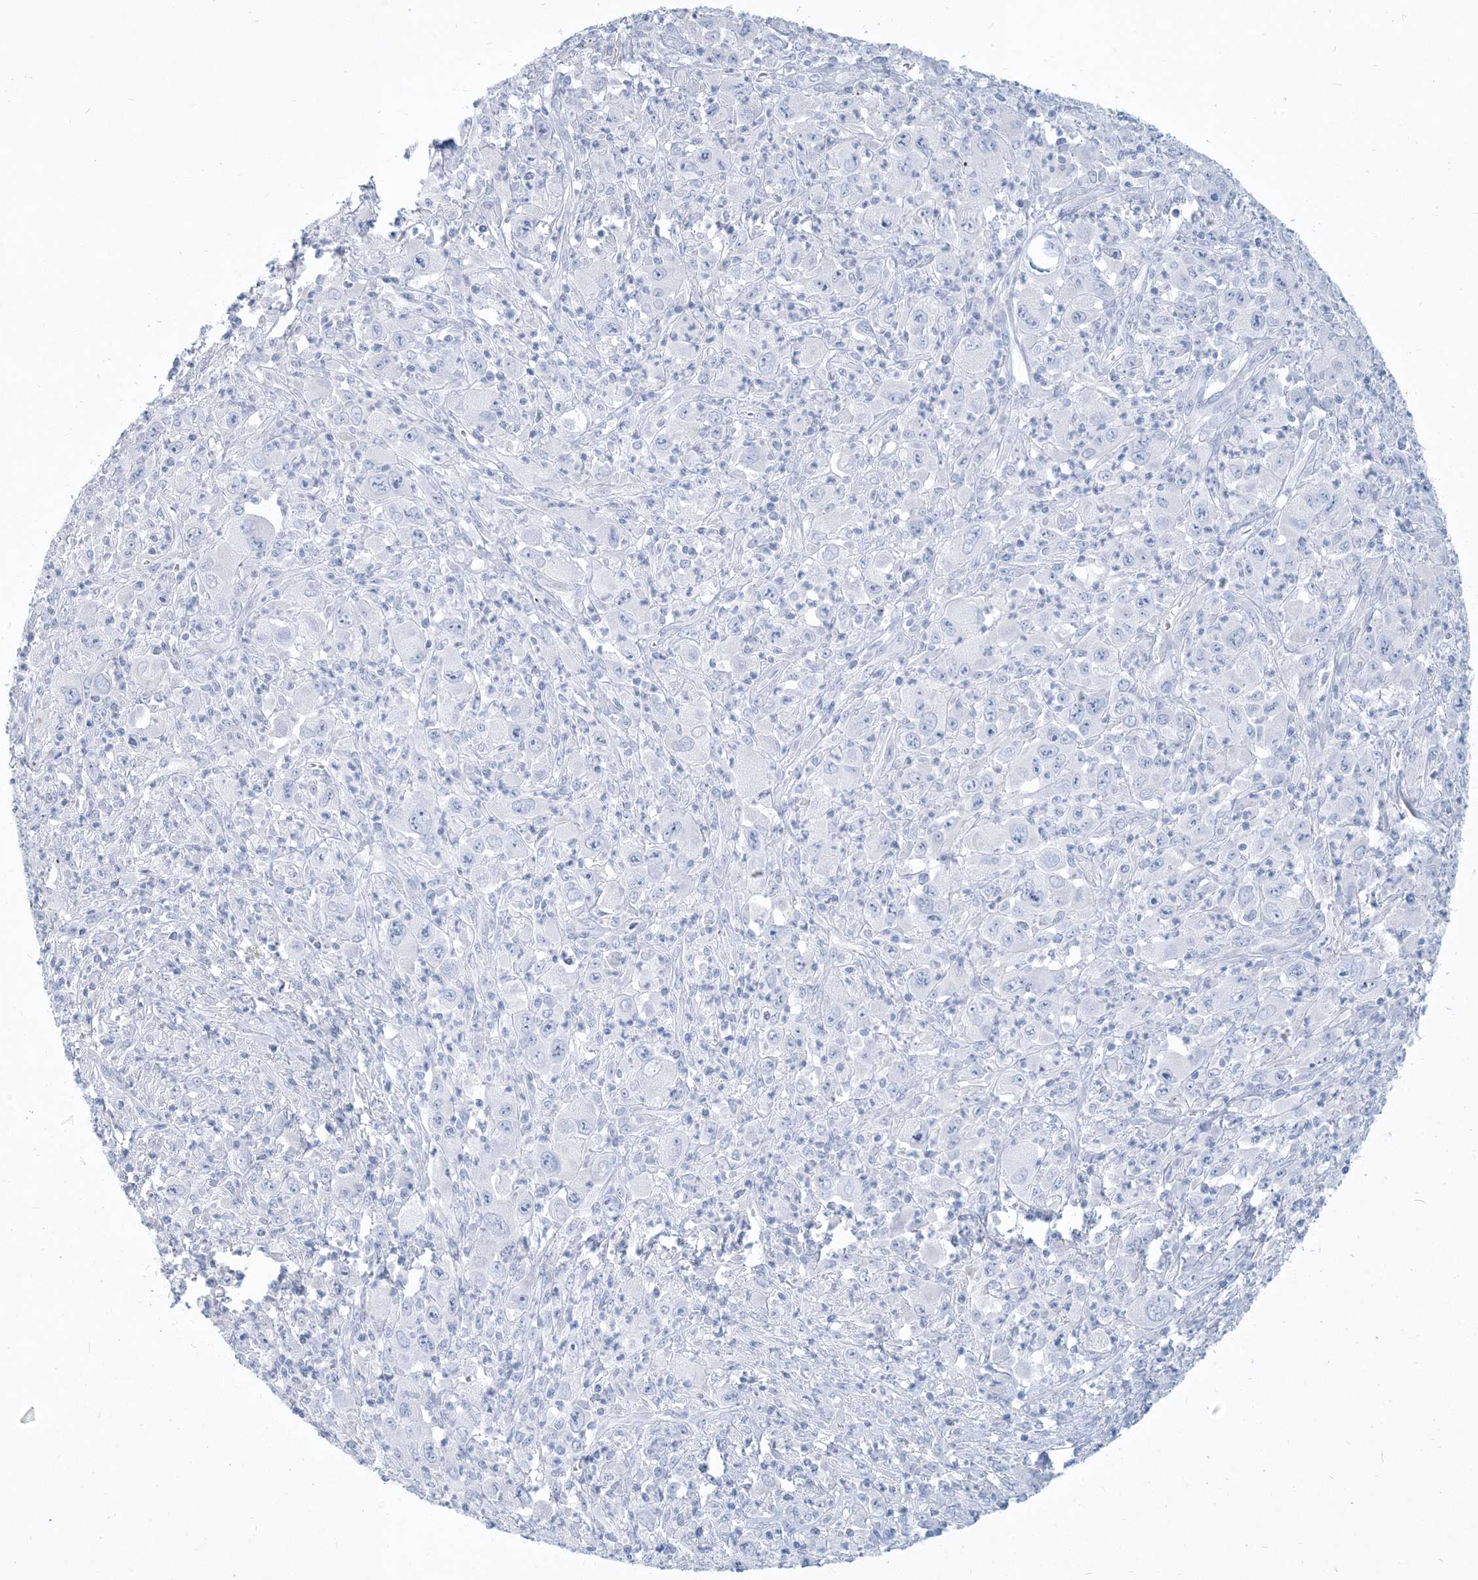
{"staining": {"intensity": "negative", "quantity": "none", "location": "none"}, "tissue": "melanoma", "cell_type": "Tumor cells", "image_type": "cancer", "snomed": [{"axis": "morphology", "description": "Malignant melanoma, Metastatic site"}, {"axis": "topography", "description": "Skin"}], "caption": "Tumor cells show no significant positivity in melanoma.", "gene": "MOXD1", "patient": {"sex": "female", "age": 56}}